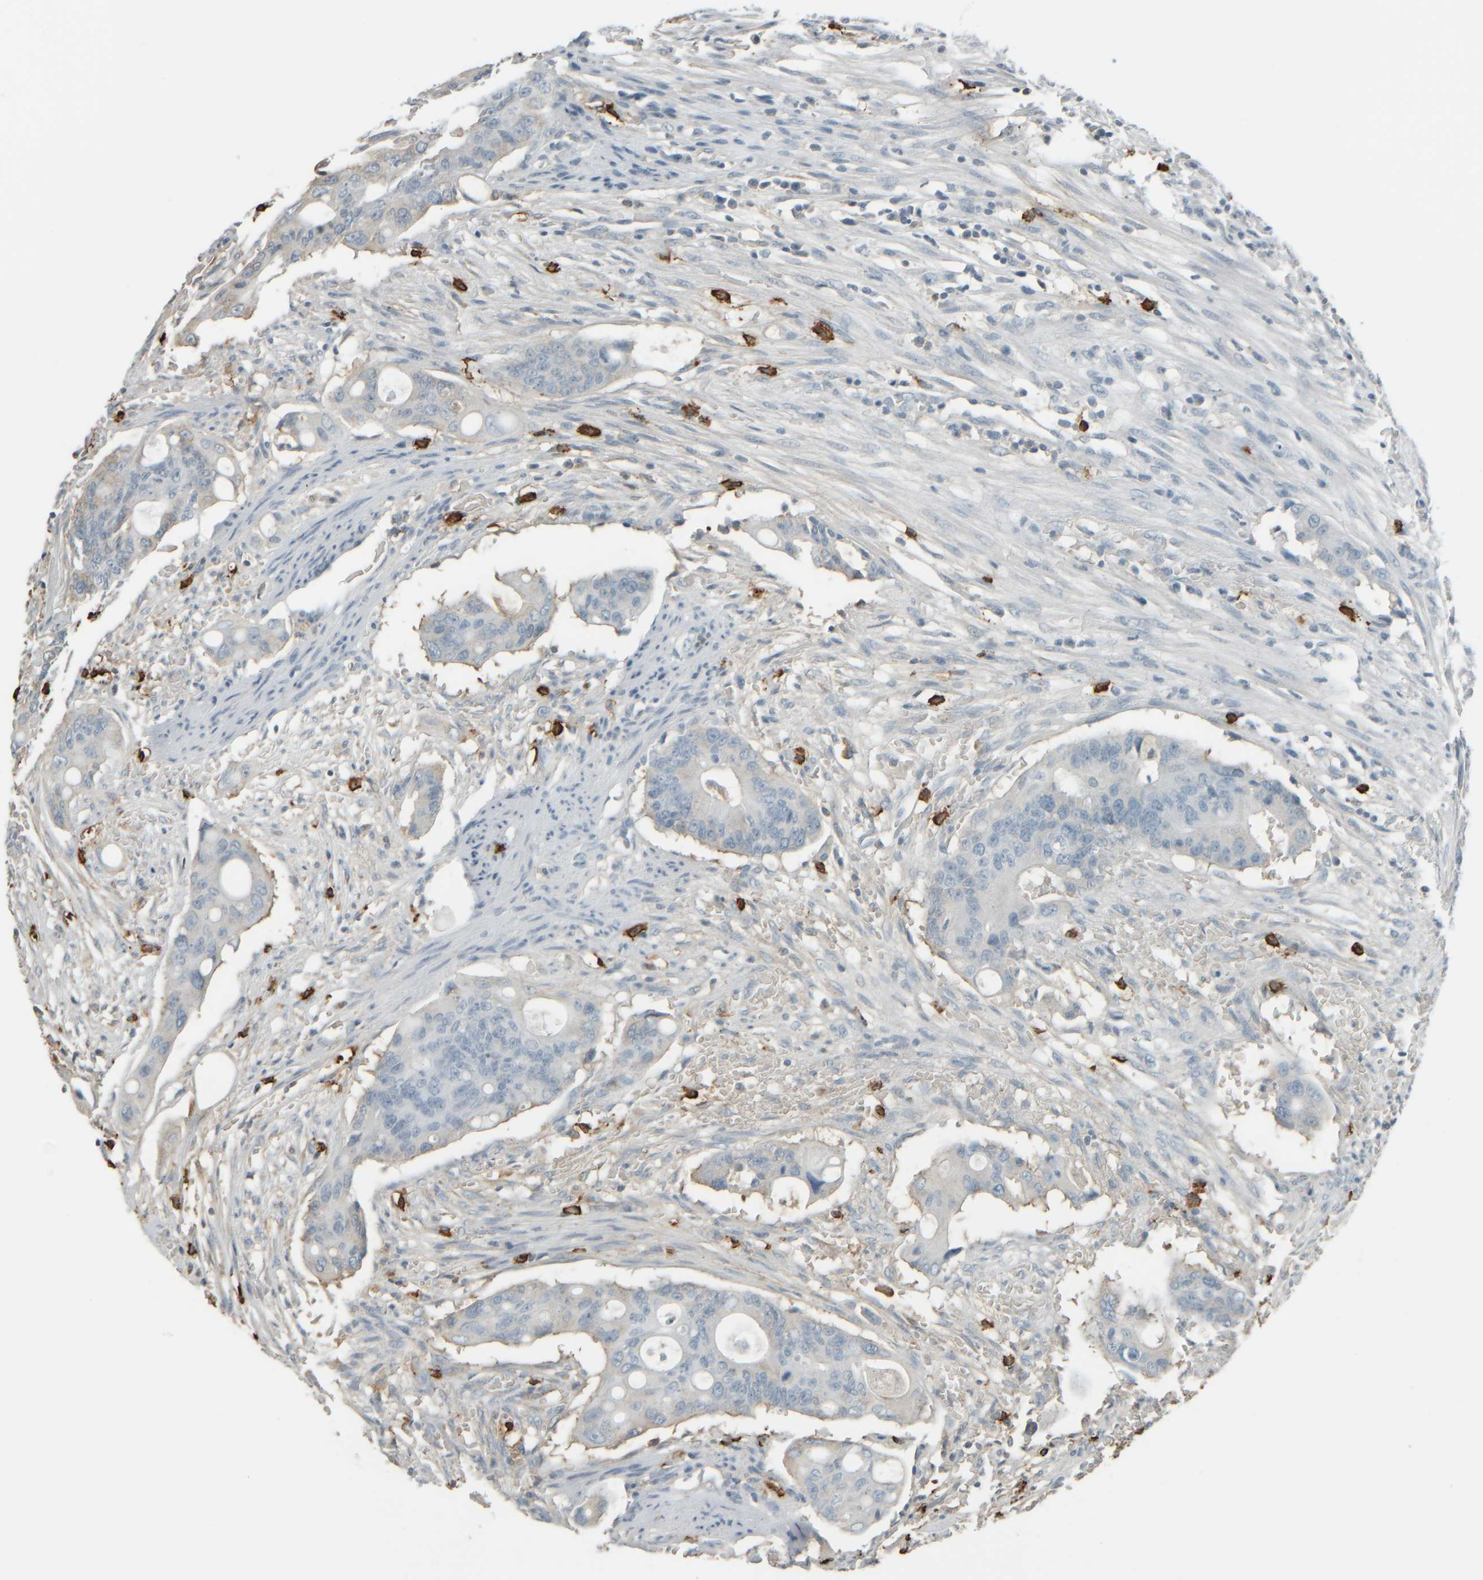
{"staining": {"intensity": "negative", "quantity": "none", "location": "none"}, "tissue": "colorectal cancer", "cell_type": "Tumor cells", "image_type": "cancer", "snomed": [{"axis": "morphology", "description": "Adenocarcinoma, NOS"}, {"axis": "topography", "description": "Colon"}], "caption": "DAB (3,3'-diaminobenzidine) immunohistochemical staining of colorectal cancer (adenocarcinoma) displays no significant expression in tumor cells.", "gene": "TPSAB1", "patient": {"sex": "female", "age": 57}}